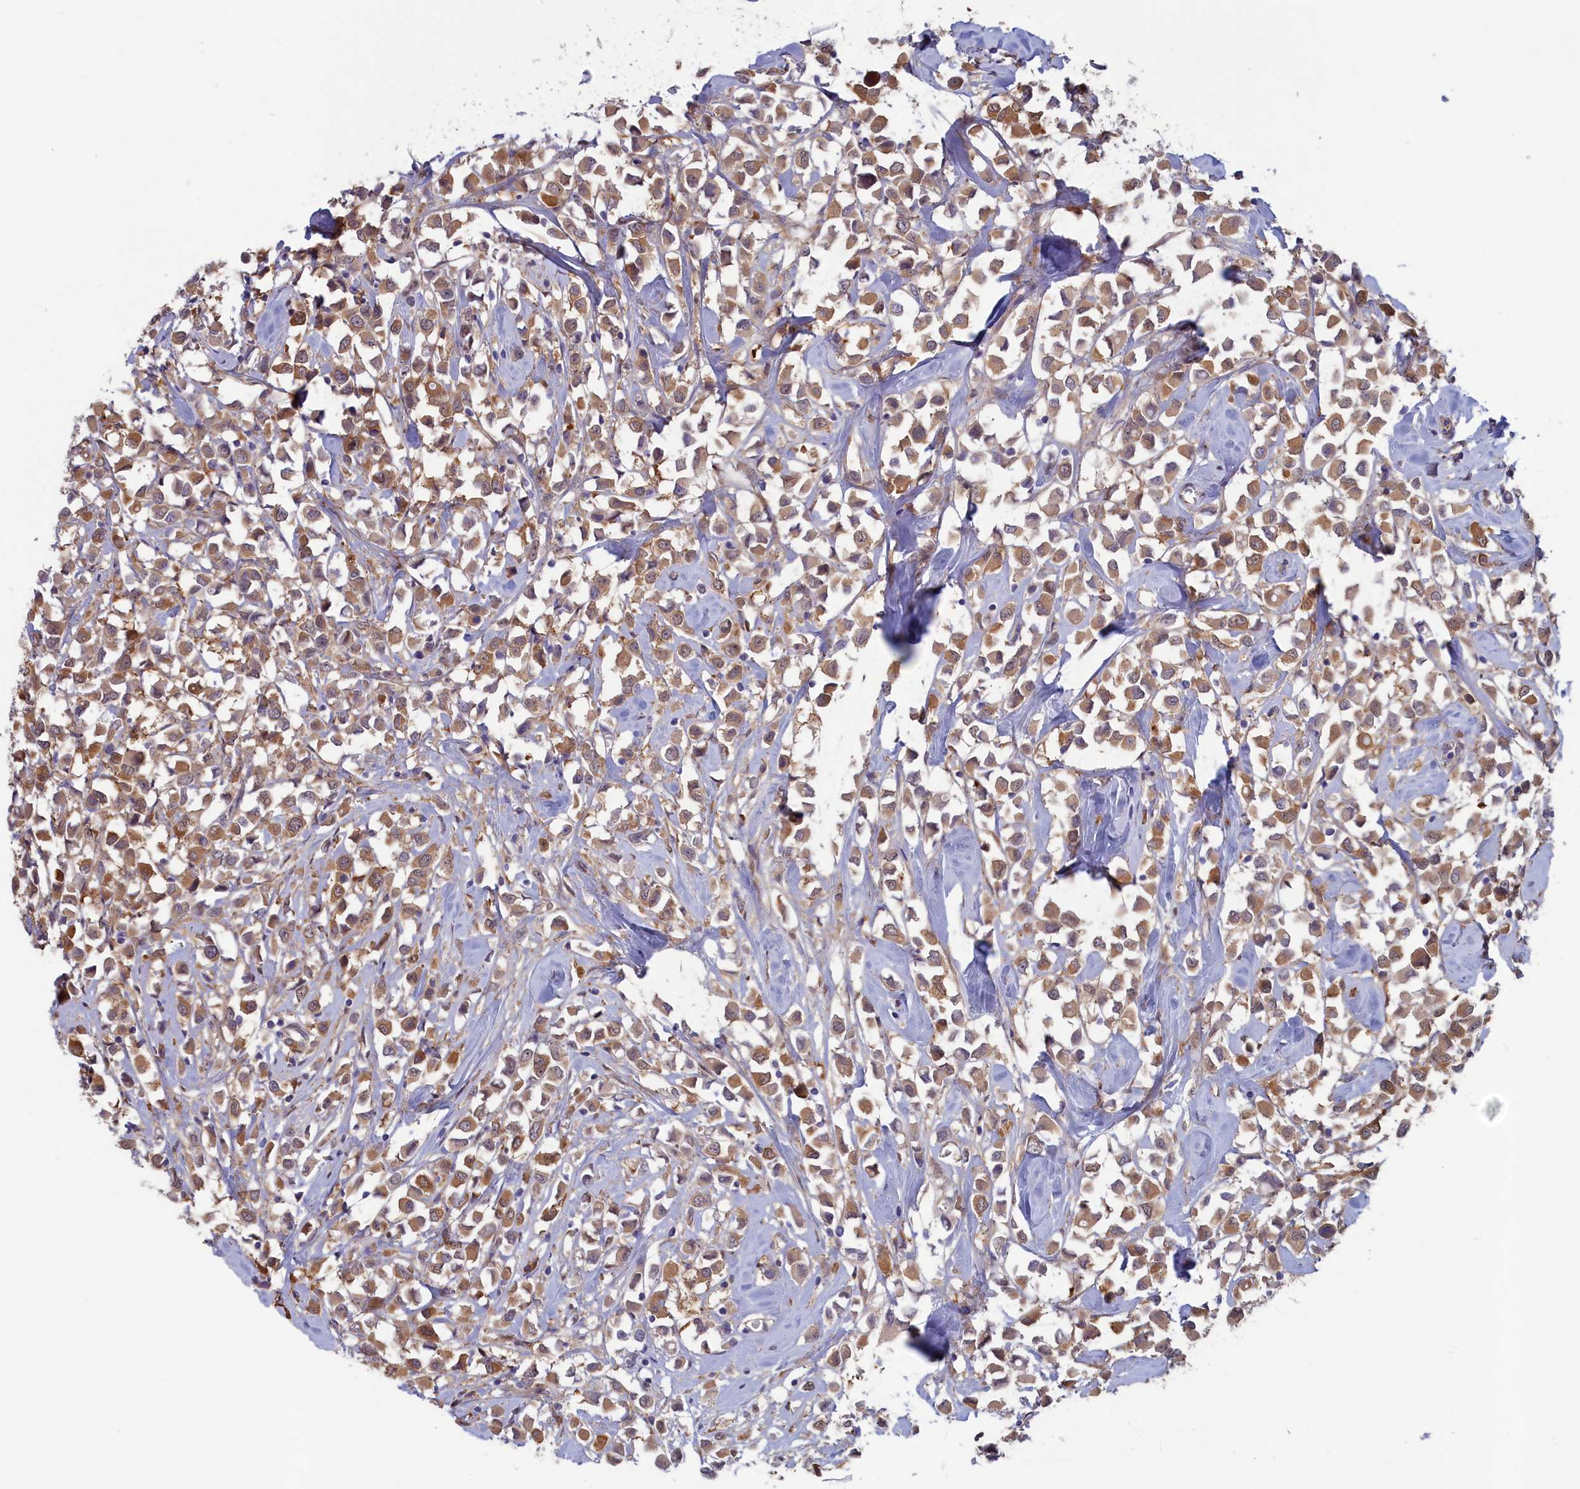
{"staining": {"intensity": "moderate", "quantity": ">75%", "location": "cytoplasmic/membranous"}, "tissue": "breast cancer", "cell_type": "Tumor cells", "image_type": "cancer", "snomed": [{"axis": "morphology", "description": "Duct carcinoma"}, {"axis": "topography", "description": "Breast"}], "caption": "There is medium levels of moderate cytoplasmic/membranous expression in tumor cells of breast cancer (intraductal carcinoma), as demonstrated by immunohistochemical staining (brown color).", "gene": "SYNDIG1L", "patient": {"sex": "female", "age": 61}}